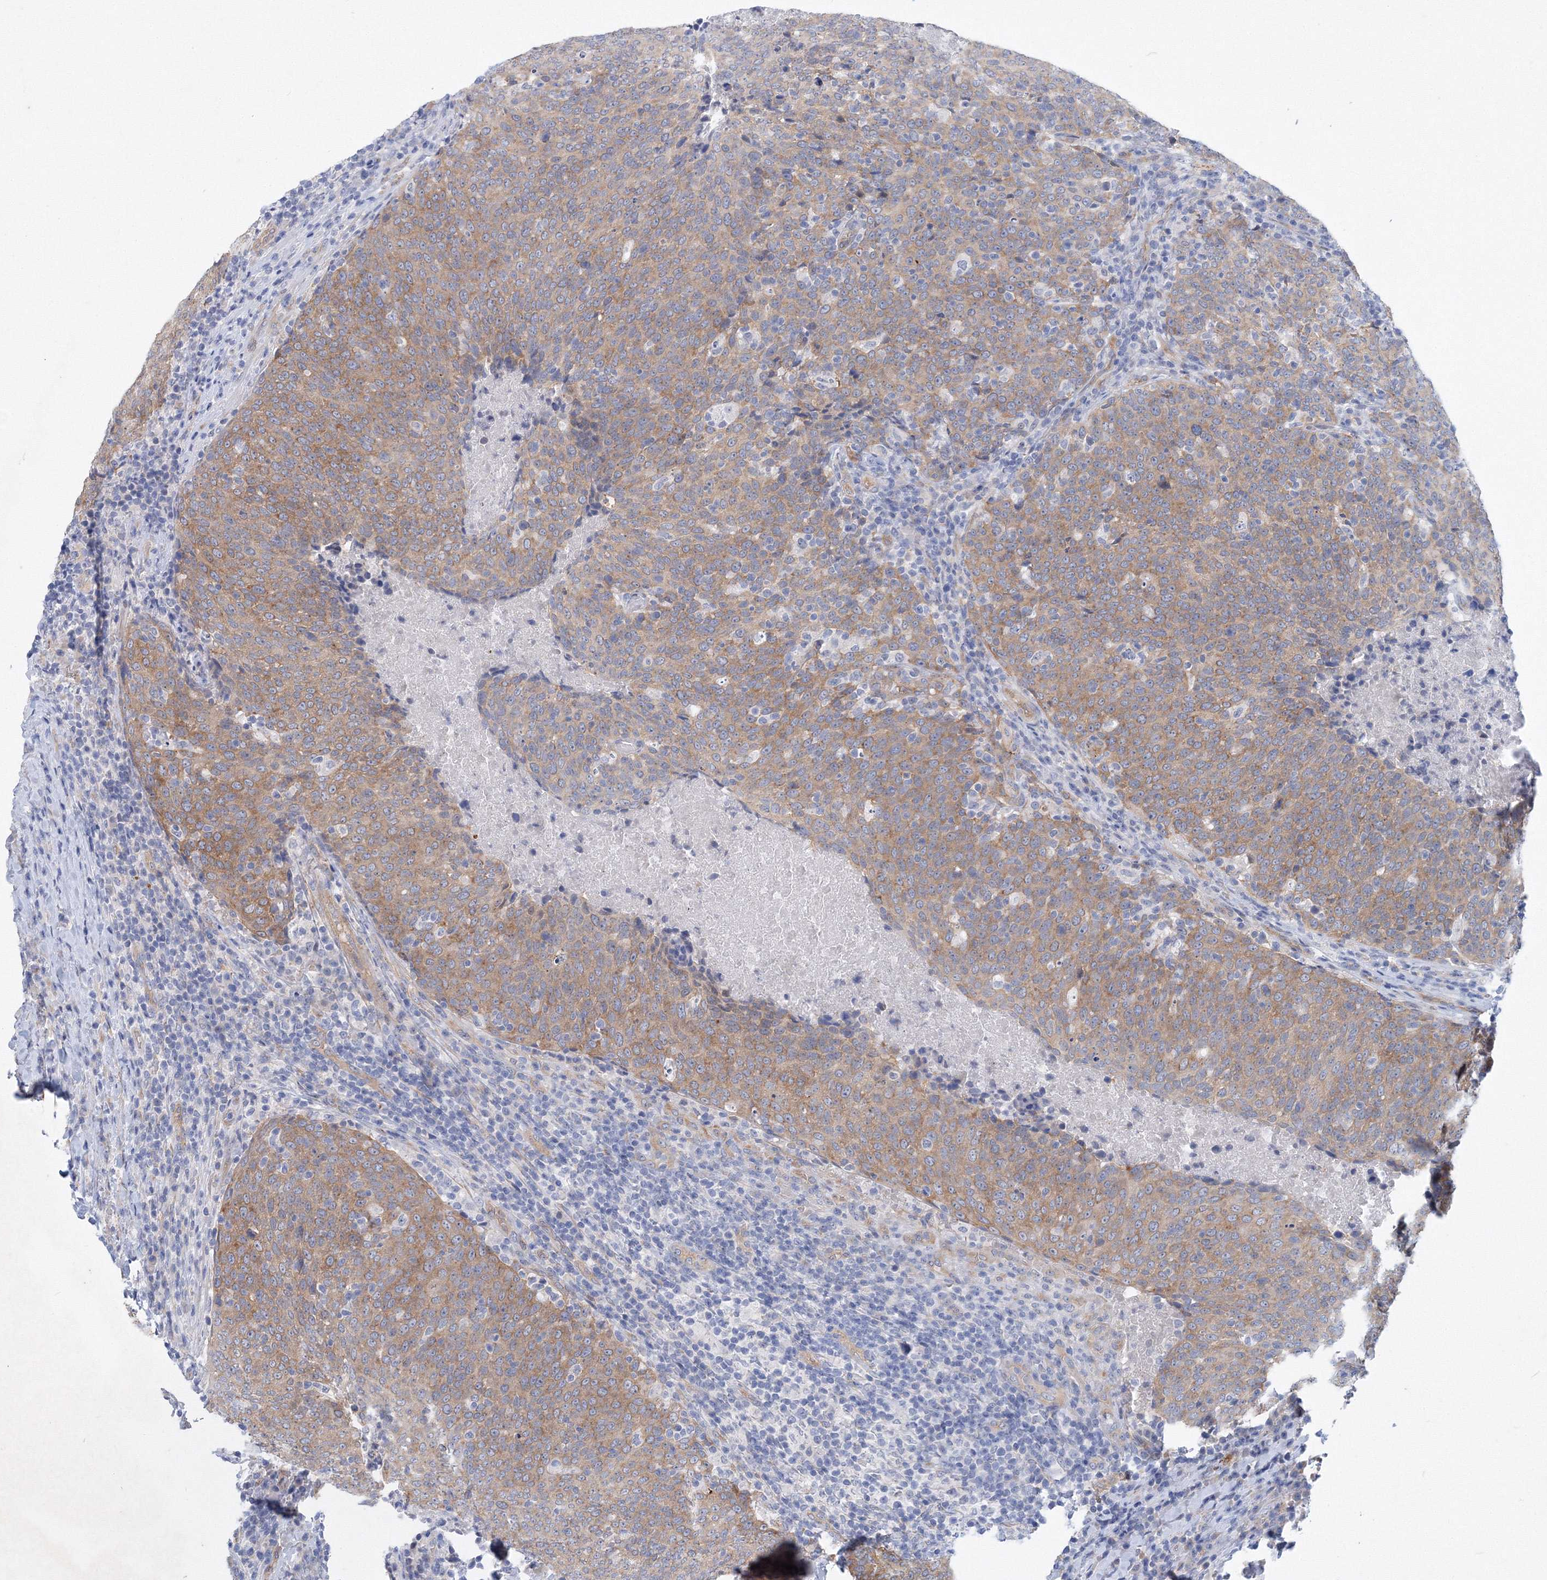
{"staining": {"intensity": "moderate", "quantity": ">75%", "location": "cytoplasmic/membranous"}, "tissue": "head and neck cancer", "cell_type": "Tumor cells", "image_type": "cancer", "snomed": [{"axis": "morphology", "description": "Squamous cell carcinoma, NOS"}, {"axis": "morphology", "description": "Squamous cell carcinoma, metastatic, NOS"}, {"axis": "topography", "description": "Lymph node"}, {"axis": "topography", "description": "Head-Neck"}], "caption": "This is an image of immunohistochemistry staining of metastatic squamous cell carcinoma (head and neck), which shows moderate staining in the cytoplasmic/membranous of tumor cells.", "gene": "TANC1", "patient": {"sex": "male", "age": 62}}